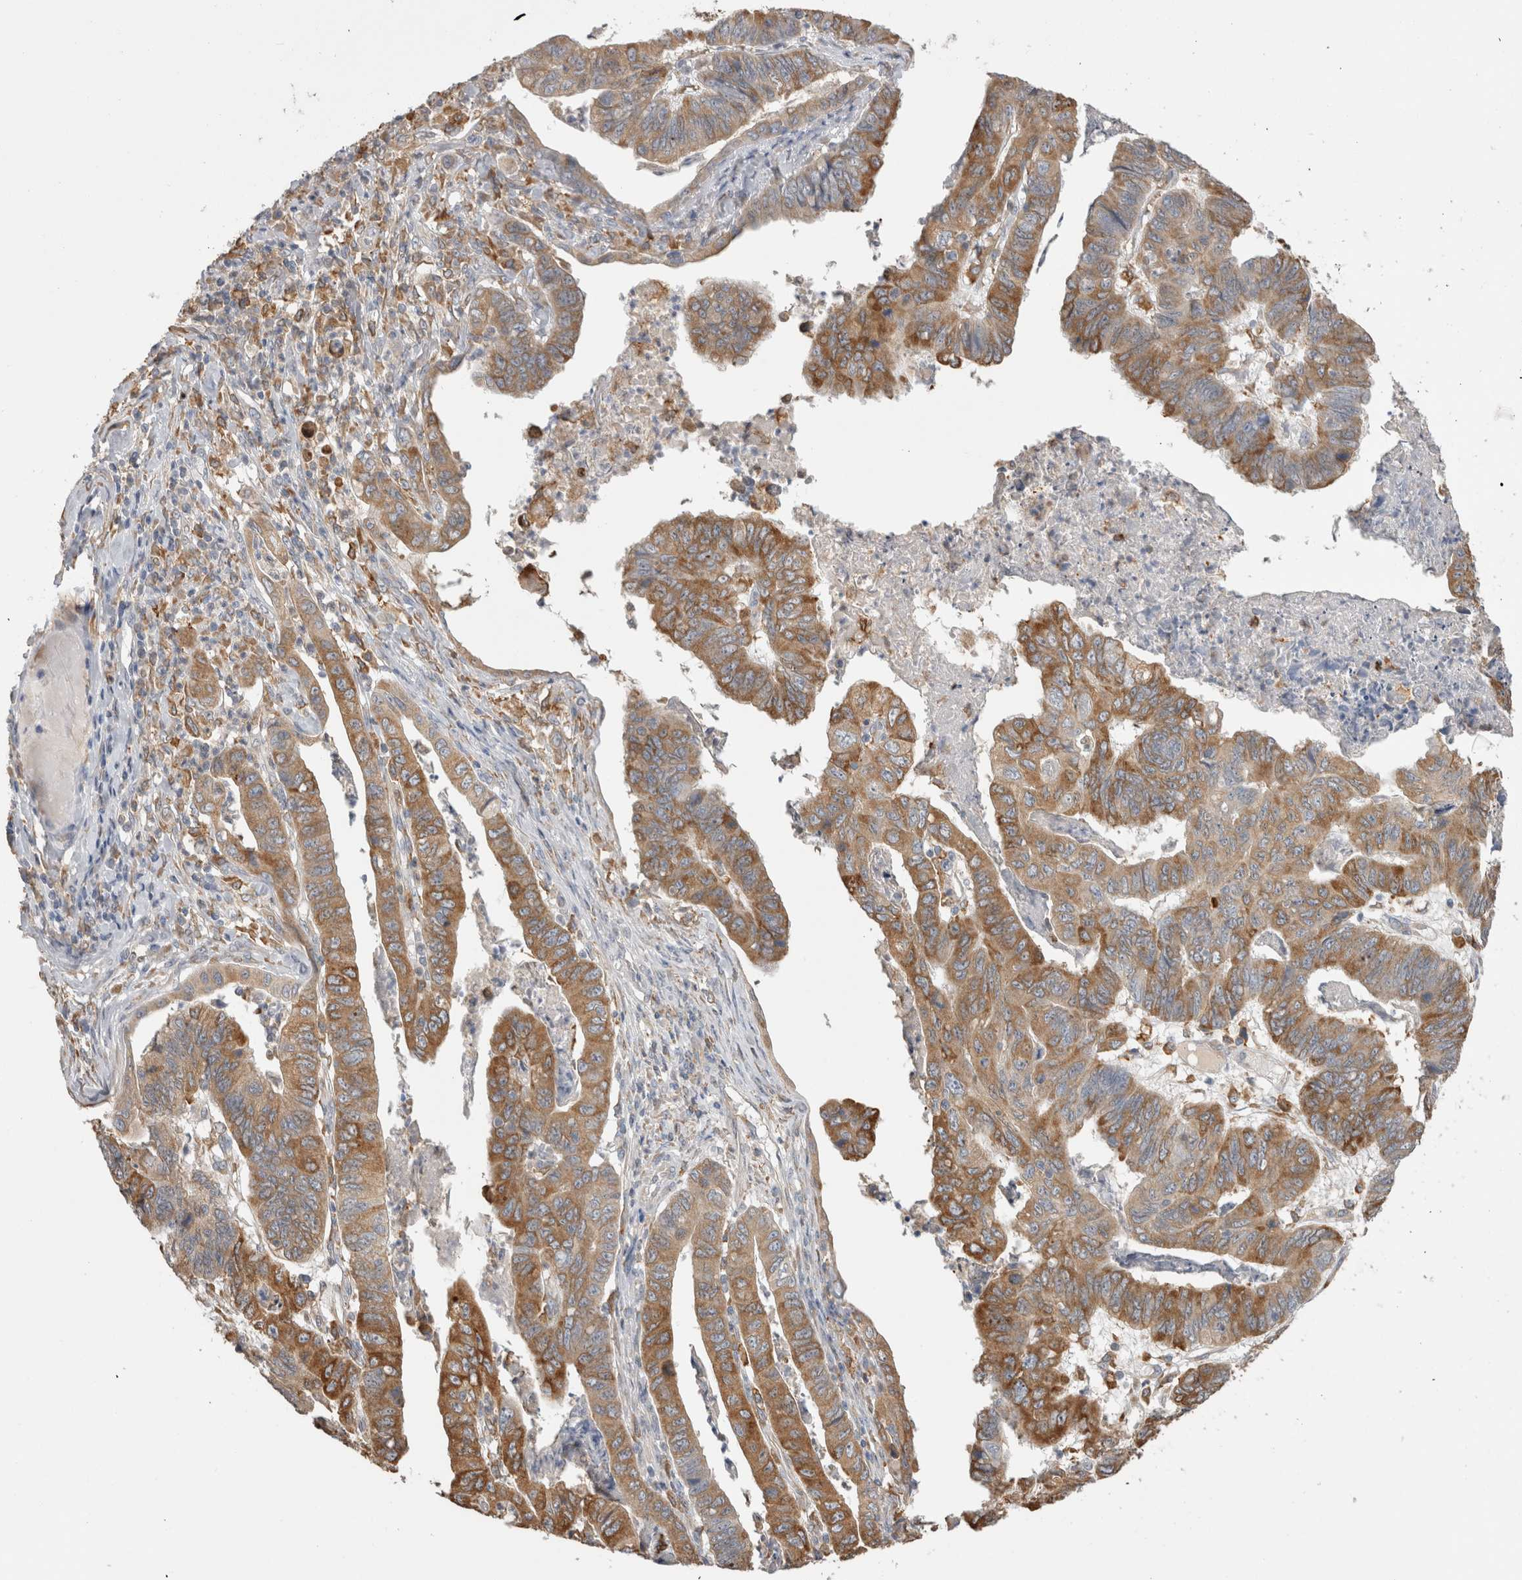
{"staining": {"intensity": "moderate", "quantity": ">75%", "location": "cytoplasmic/membranous"}, "tissue": "stomach cancer", "cell_type": "Tumor cells", "image_type": "cancer", "snomed": [{"axis": "morphology", "description": "Adenocarcinoma, NOS"}, {"axis": "topography", "description": "Stomach, lower"}], "caption": "Stomach adenocarcinoma stained for a protein (brown) demonstrates moderate cytoplasmic/membranous positive positivity in approximately >75% of tumor cells.", "gene": "LRPAP1", "patient": {"sex": "male", "age": 77}}